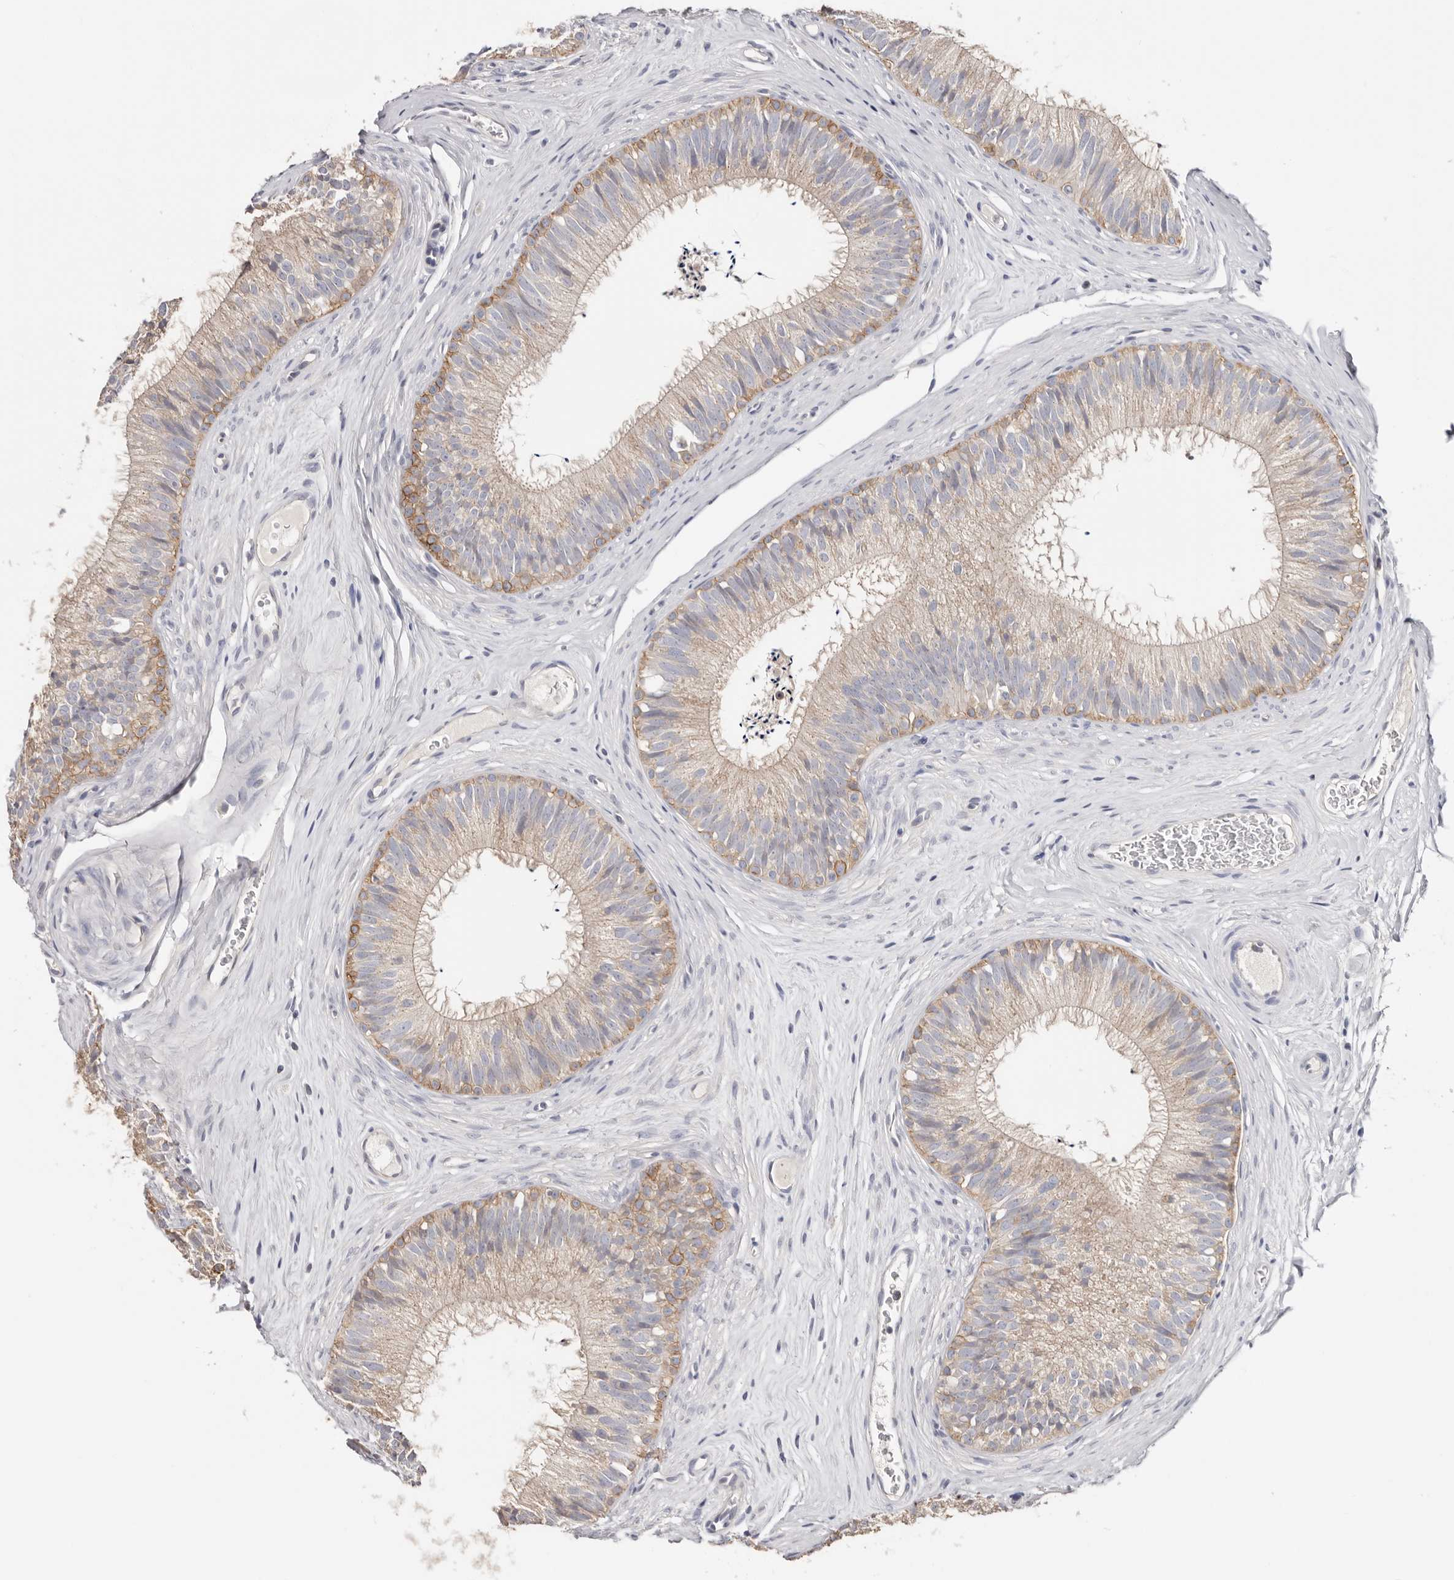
{"staining": {"intensity": "weak", "quantity": ">75%", "location": "cytoplasmic/membranous"}, "tissue": "epididymis", "cell_type": "Glandular cells", "image_type": "normal", "snomed": [{"axis": "morphology", "description": "Normal tissue, NOS"}, {"axis": "topography", "description": "Epididymis"}], "caption": "IHC histopathology image of unremarkable epididymis: human epididymis stained using immunohistochemistry shows low levels of weak protein expression localized specifically in the cytoplasmic/membranous of glandular cells, appearing as a cytoplasmic/membranous brown color.", "gene": "S100A14", "patient": {"sex": "male", "age": 29}}